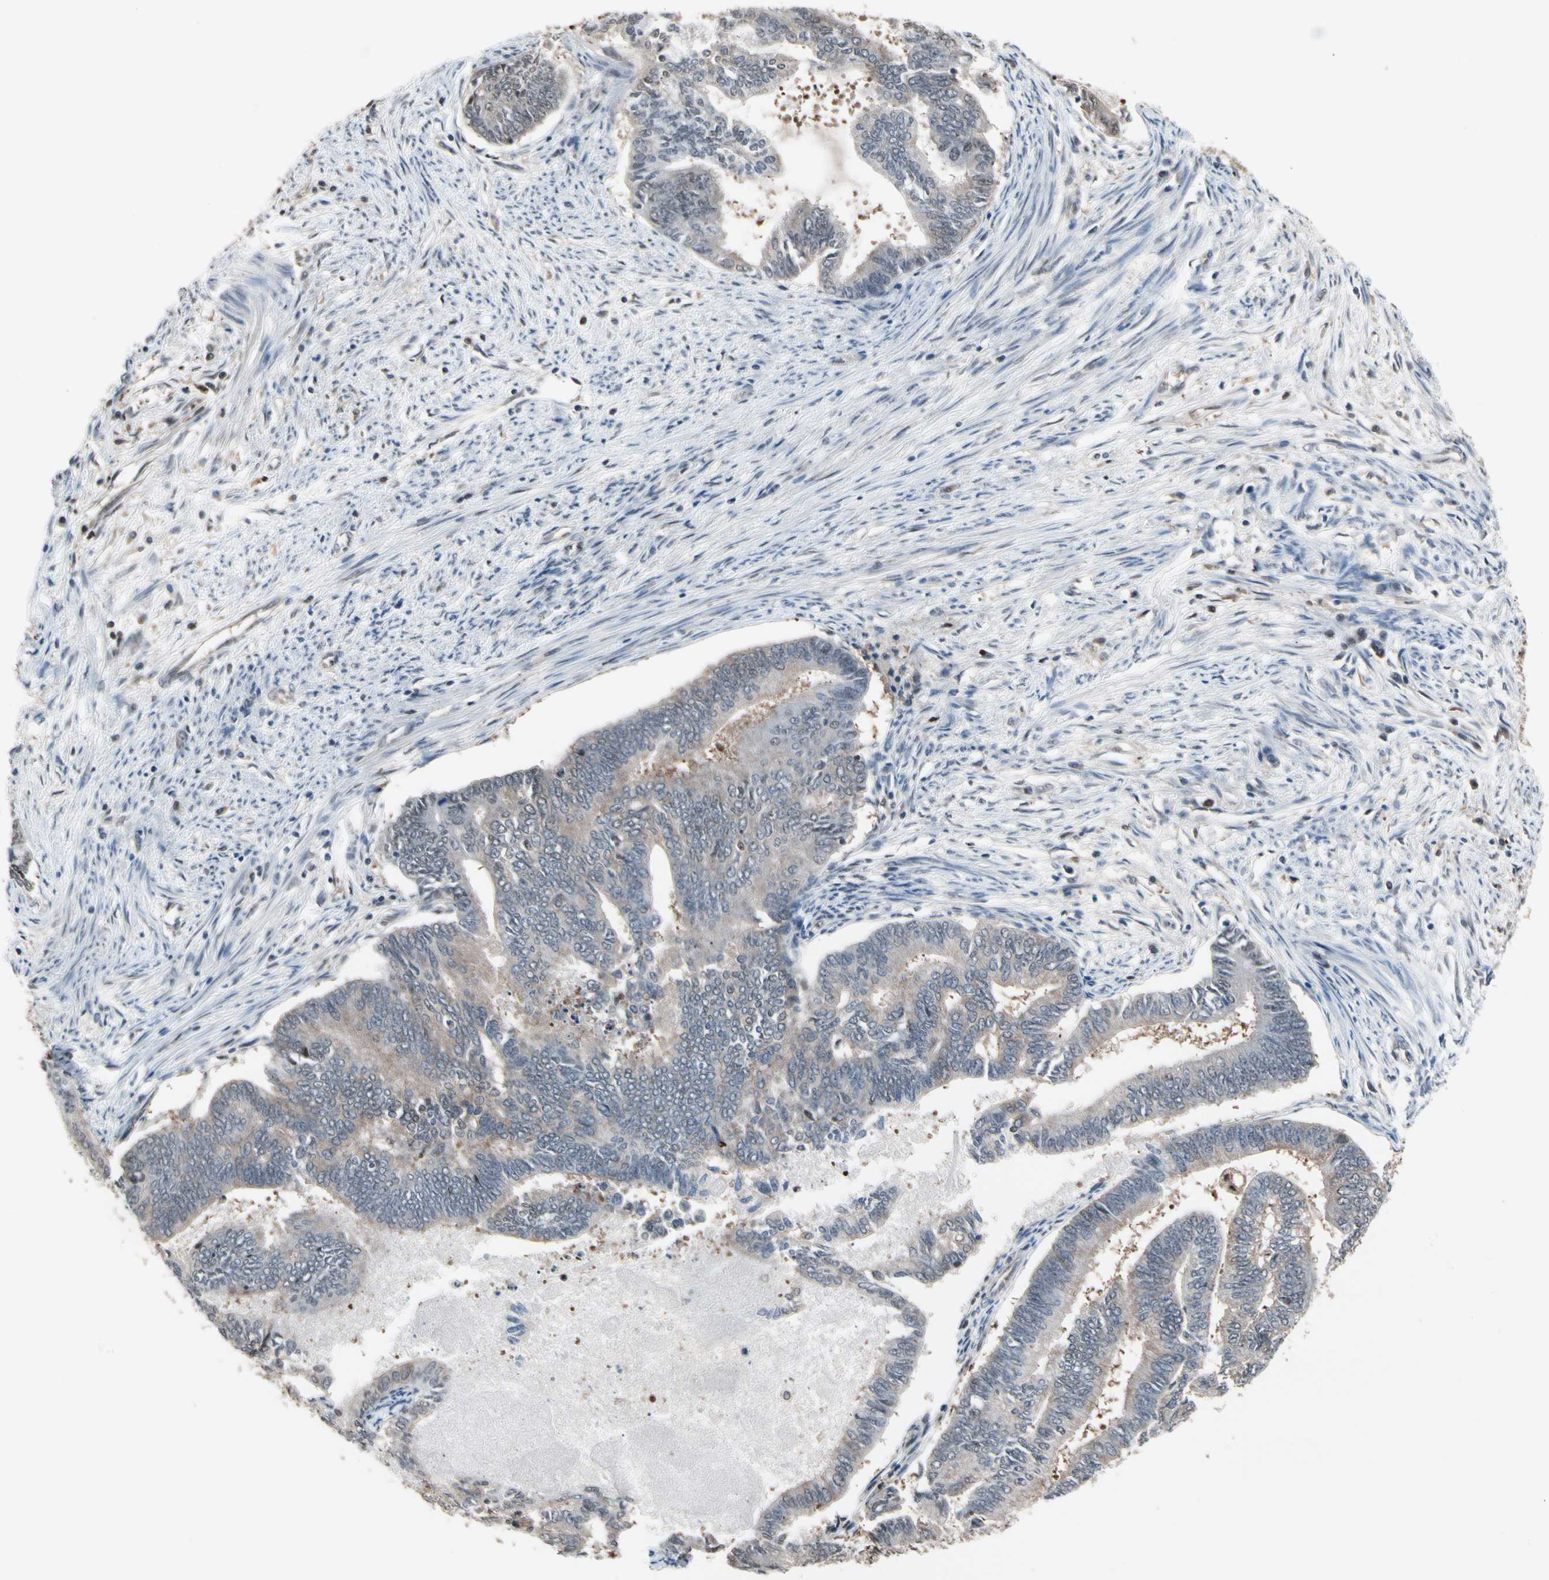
{"staining": {"intensity": "moderate", "quantity": ">75%", "location": "cytoplasmic/membranous"}, "tissue": "endometrial cancer", "cell_type": "Tumor cells", "image_type": "cancer", "snomed": [{"axis": "morphology", "description": "Adenocarcinoma, NOS"}, {"axis": "topography", "description": "Endometrium"}], "caption": "The micrograph exhibits a brown stain indicating the presence of a protein in the cytoplasmic/membranous of tumor cells in endometrial adenocarcinoma. (Stains: DAB in brown, nuclei in blue, Microscopy: brightfield microscopy at high magnification).", "gene": "PSMA2", "patient": {"sex": "female", "age": 86}}